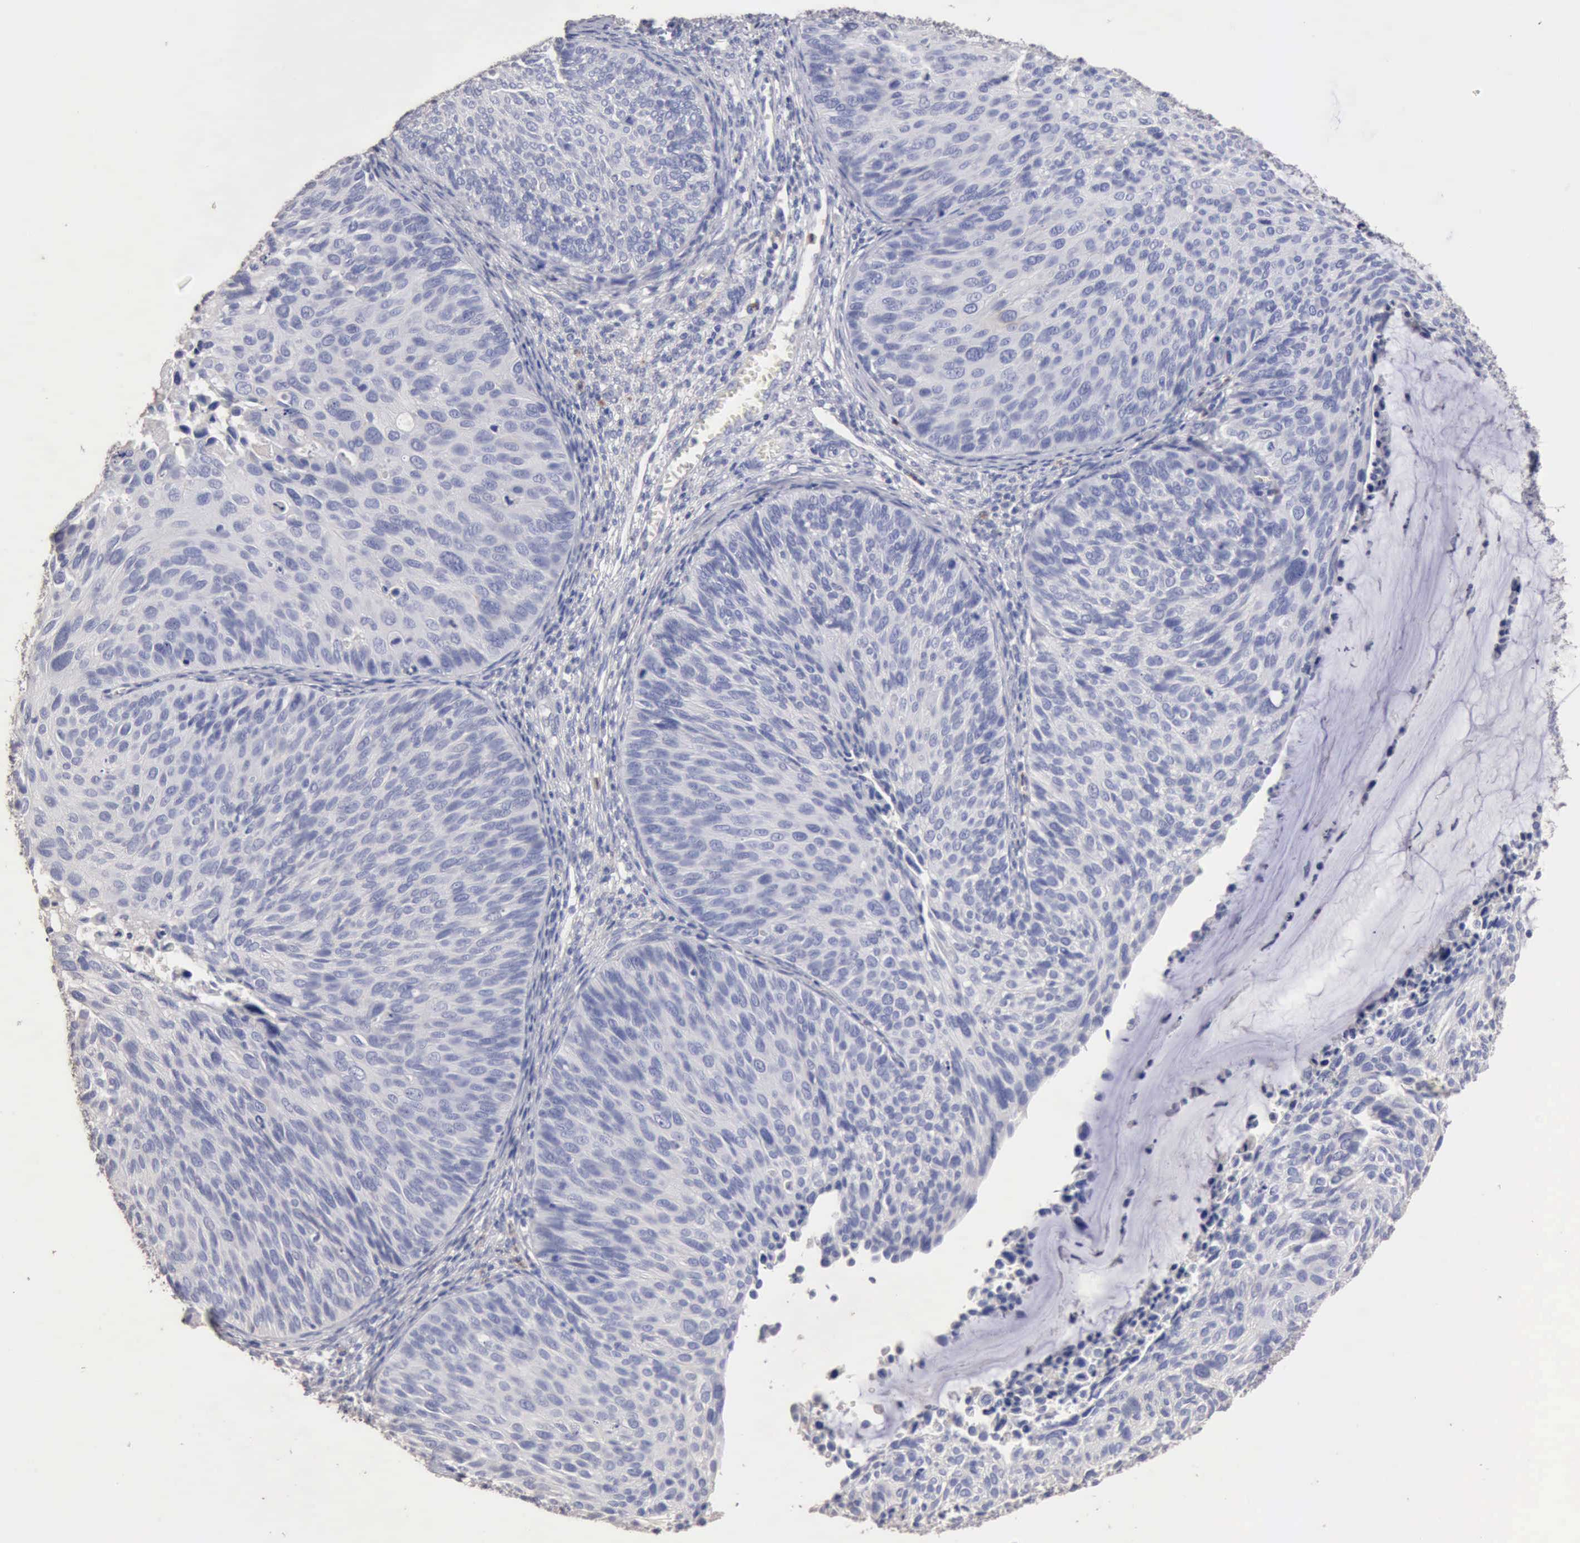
{"staining": {"intensity": "negative", "quantity": "none", "location": "none"}, "tissue": "cervical cancer", "cell_type": "Tumor cells", "image_type": "cancer", "snomed": [{"axis": "morphology", "description": "Squamous cell carcinoma, NOS"}, {"axis": "topography", "description": "Cervix"}], "caption": "This is an immunohistochemistry image of cervical cancer (squamous cell carcinoma). There is no staining in tumor cells.", "gene": "KRT6B", "patient": {"sex": "female", "age": 36}}